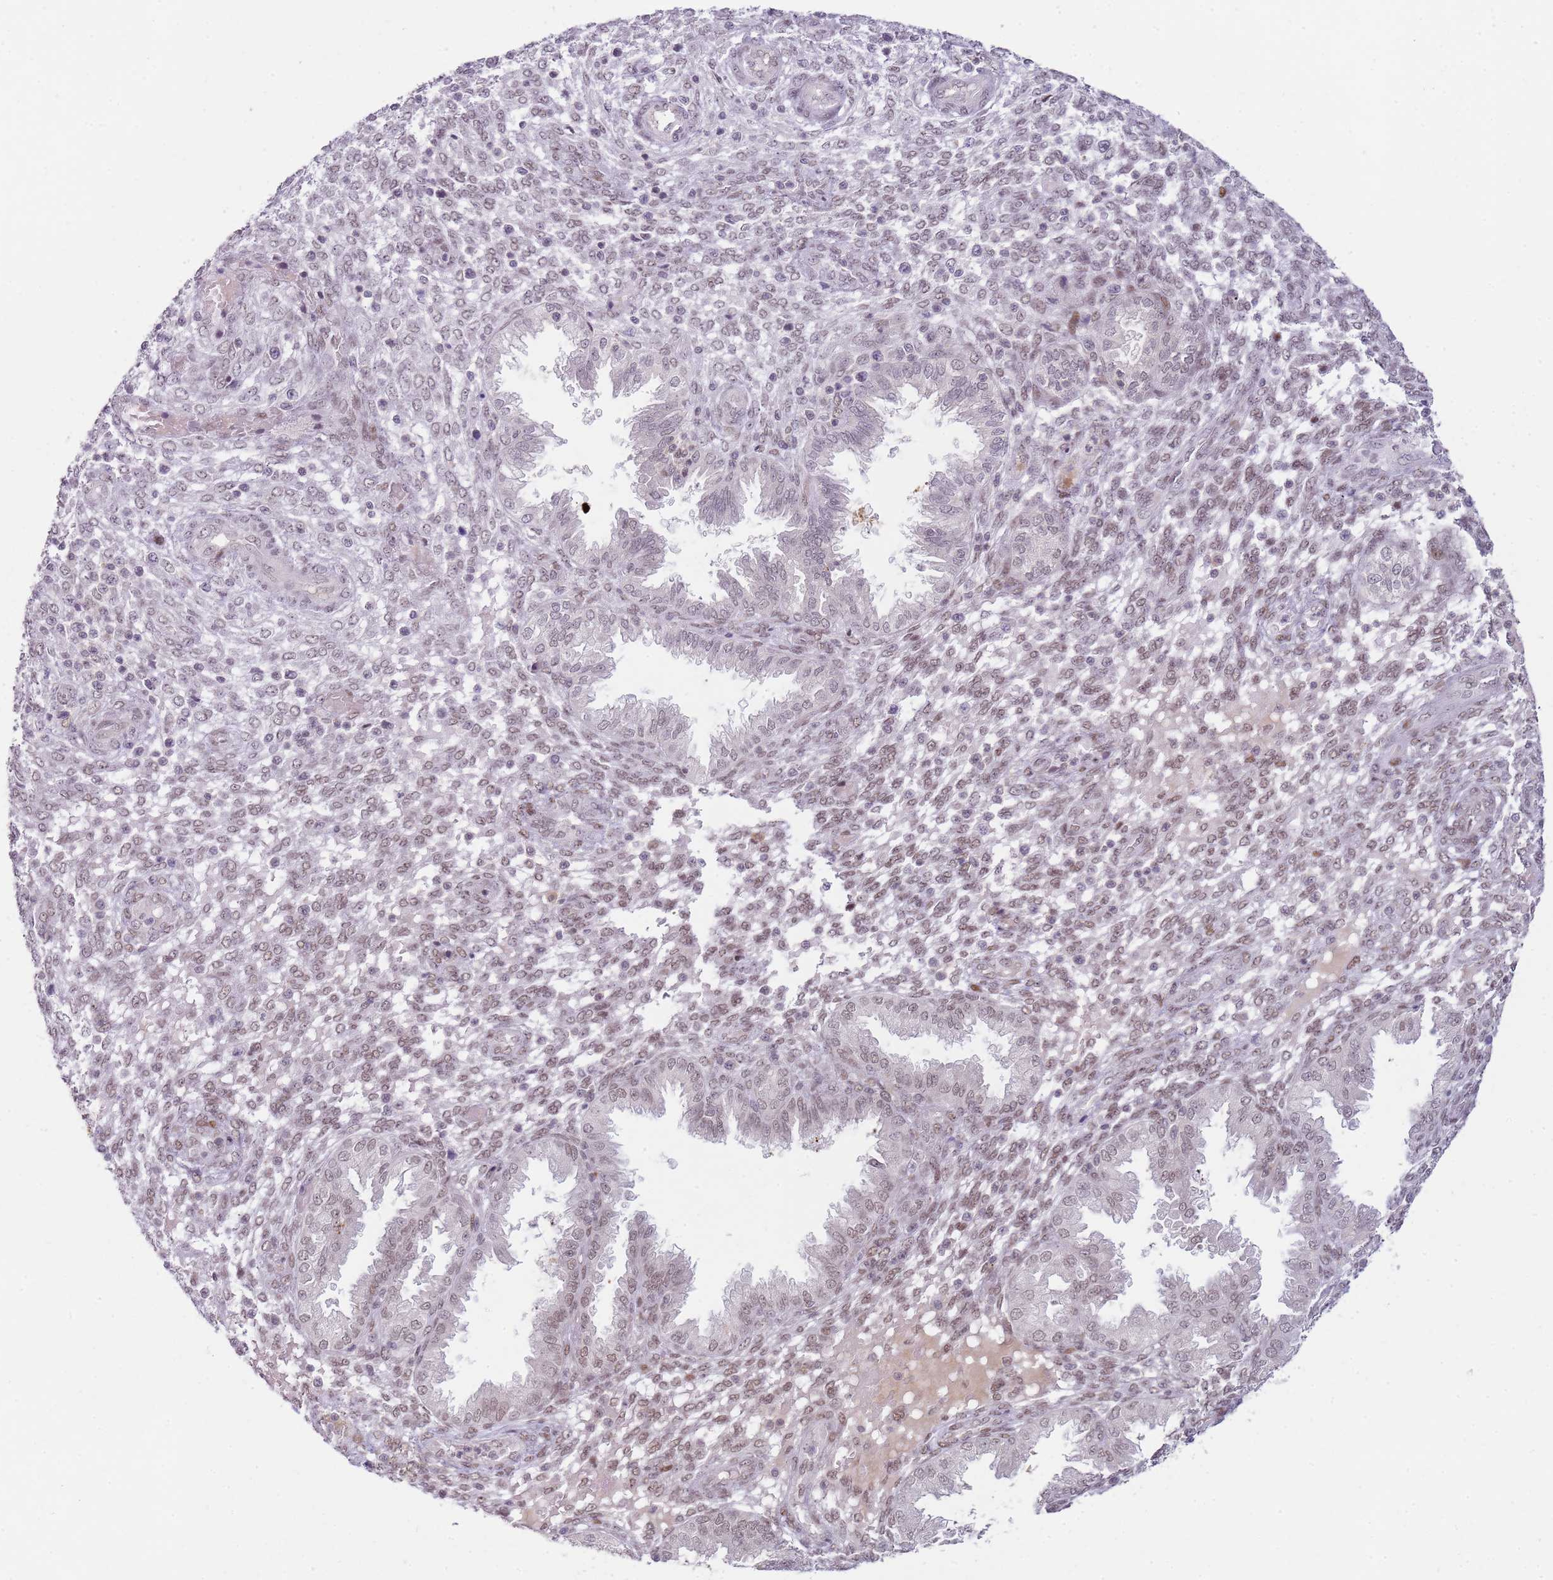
{"staining": {"intensity": "weak", "quantity": "25%-75%", "location": "cytoplasmic/membranous"}, "tissue": "endometrium", "cell_type": "Cells in endometrial stroma", "image_type": "normal", "snomed": [{"axis": "morphology", "description": "Normal tissue, NOS"}, {"axis": "topography", "description": "Endometrium"}], "caption": "Immunohistochemical staining of benign endometrium demonstrates low levels of weak cytoplasmic/membranous staining in about 25%-75% of cells in endometrial stroma.", "gene": "PHC2", "patient": {"sex": "female", "age": 33}}